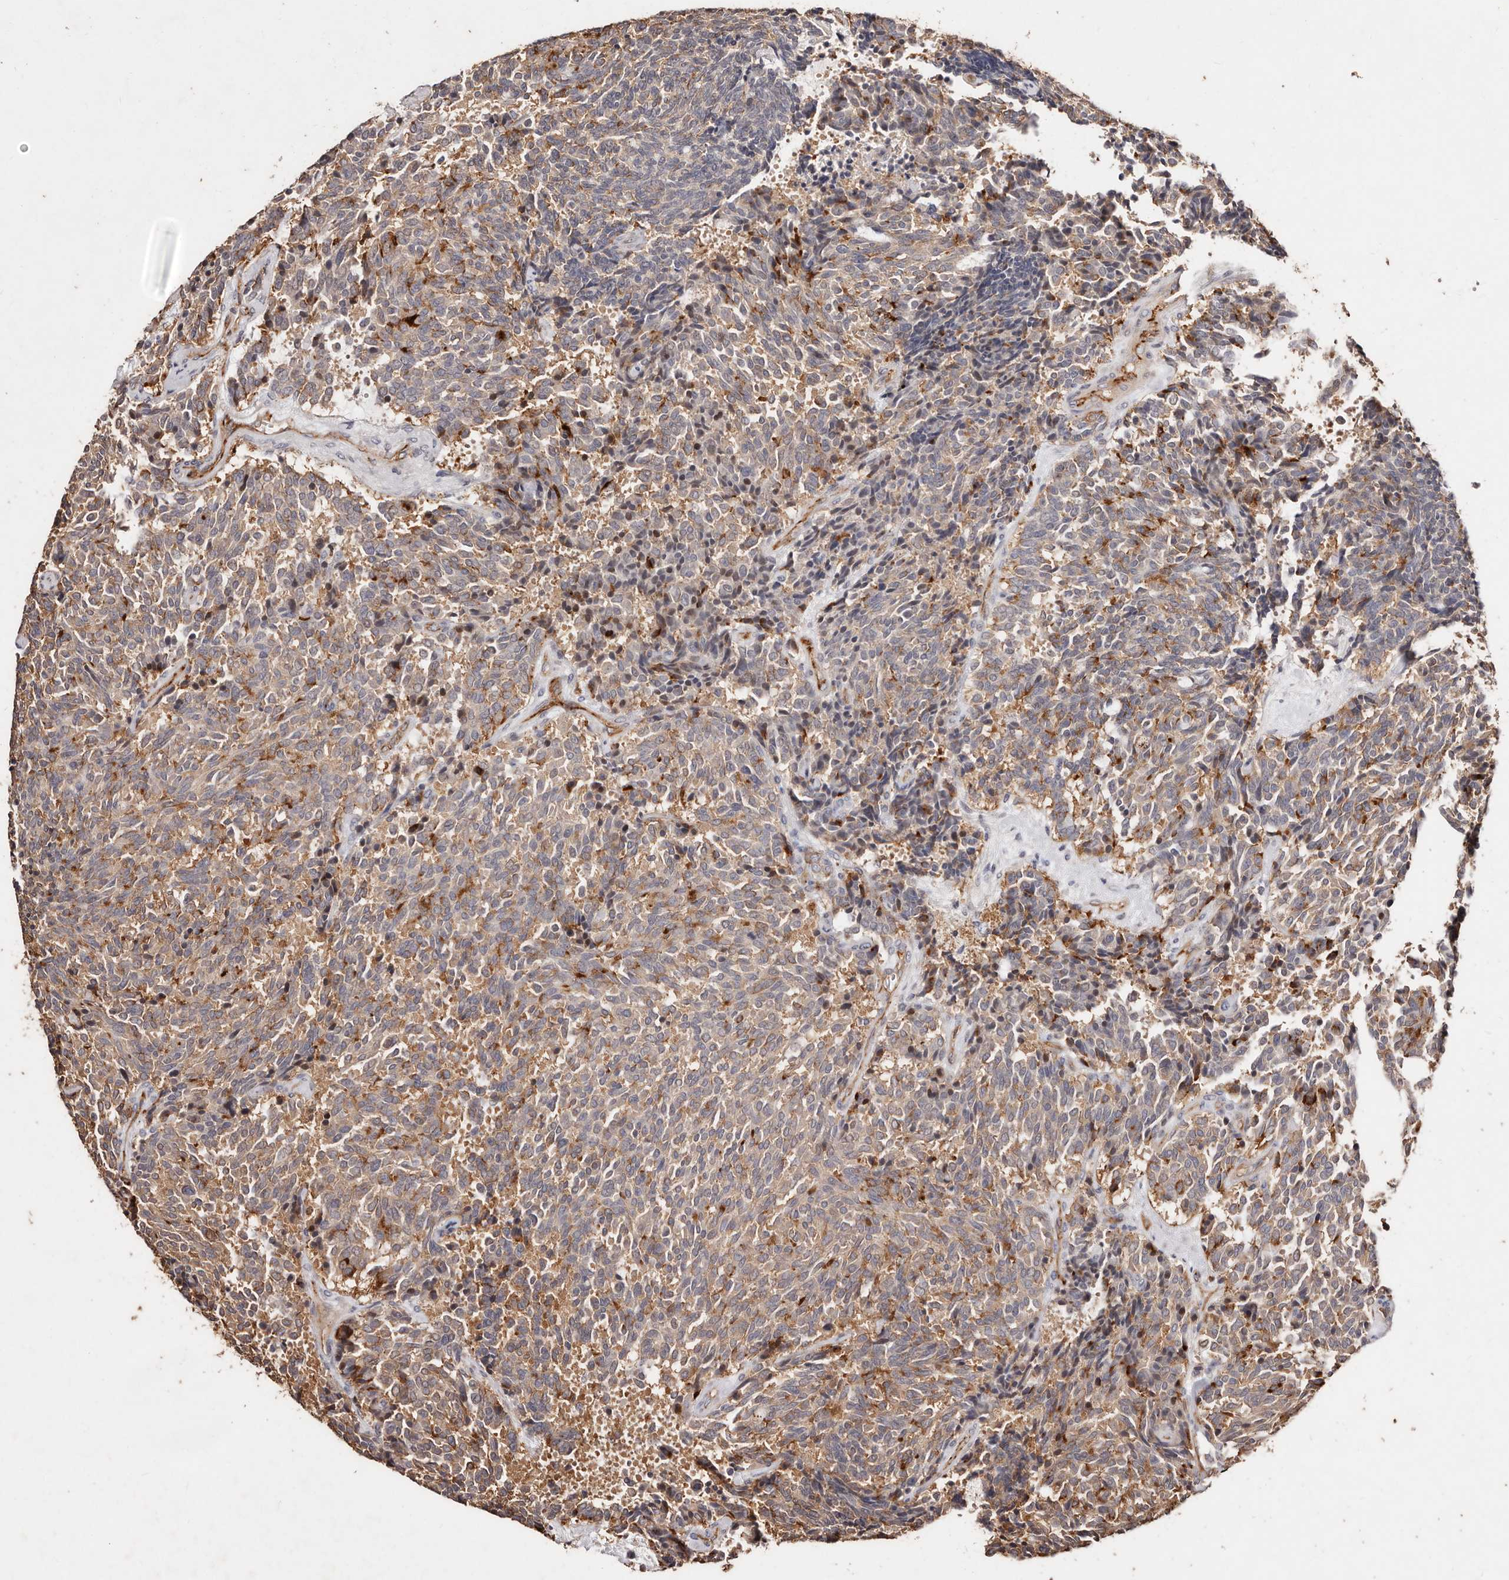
{"staining": {"intensity": "weak", "quantity": ">75%", "location": "cytoplasmic/membranous"}, "tissue": "carcinoid", "cell_type": "Tumor cells", "image_type": "cancer", "snomed": [{"axis": "morphology", "description": "Carcinoid, malignant, NOS"}, {"axis": "topography", "description": "Pancreas"}], "caption": "Brown immunohistochemical staining in human carcinoid (malignant) displays weak cytoplasmic/membranous expression in approximately >75% of tumor cells.", "gene": "CCL14", "patient": {"sex": "female", "age": 54}}